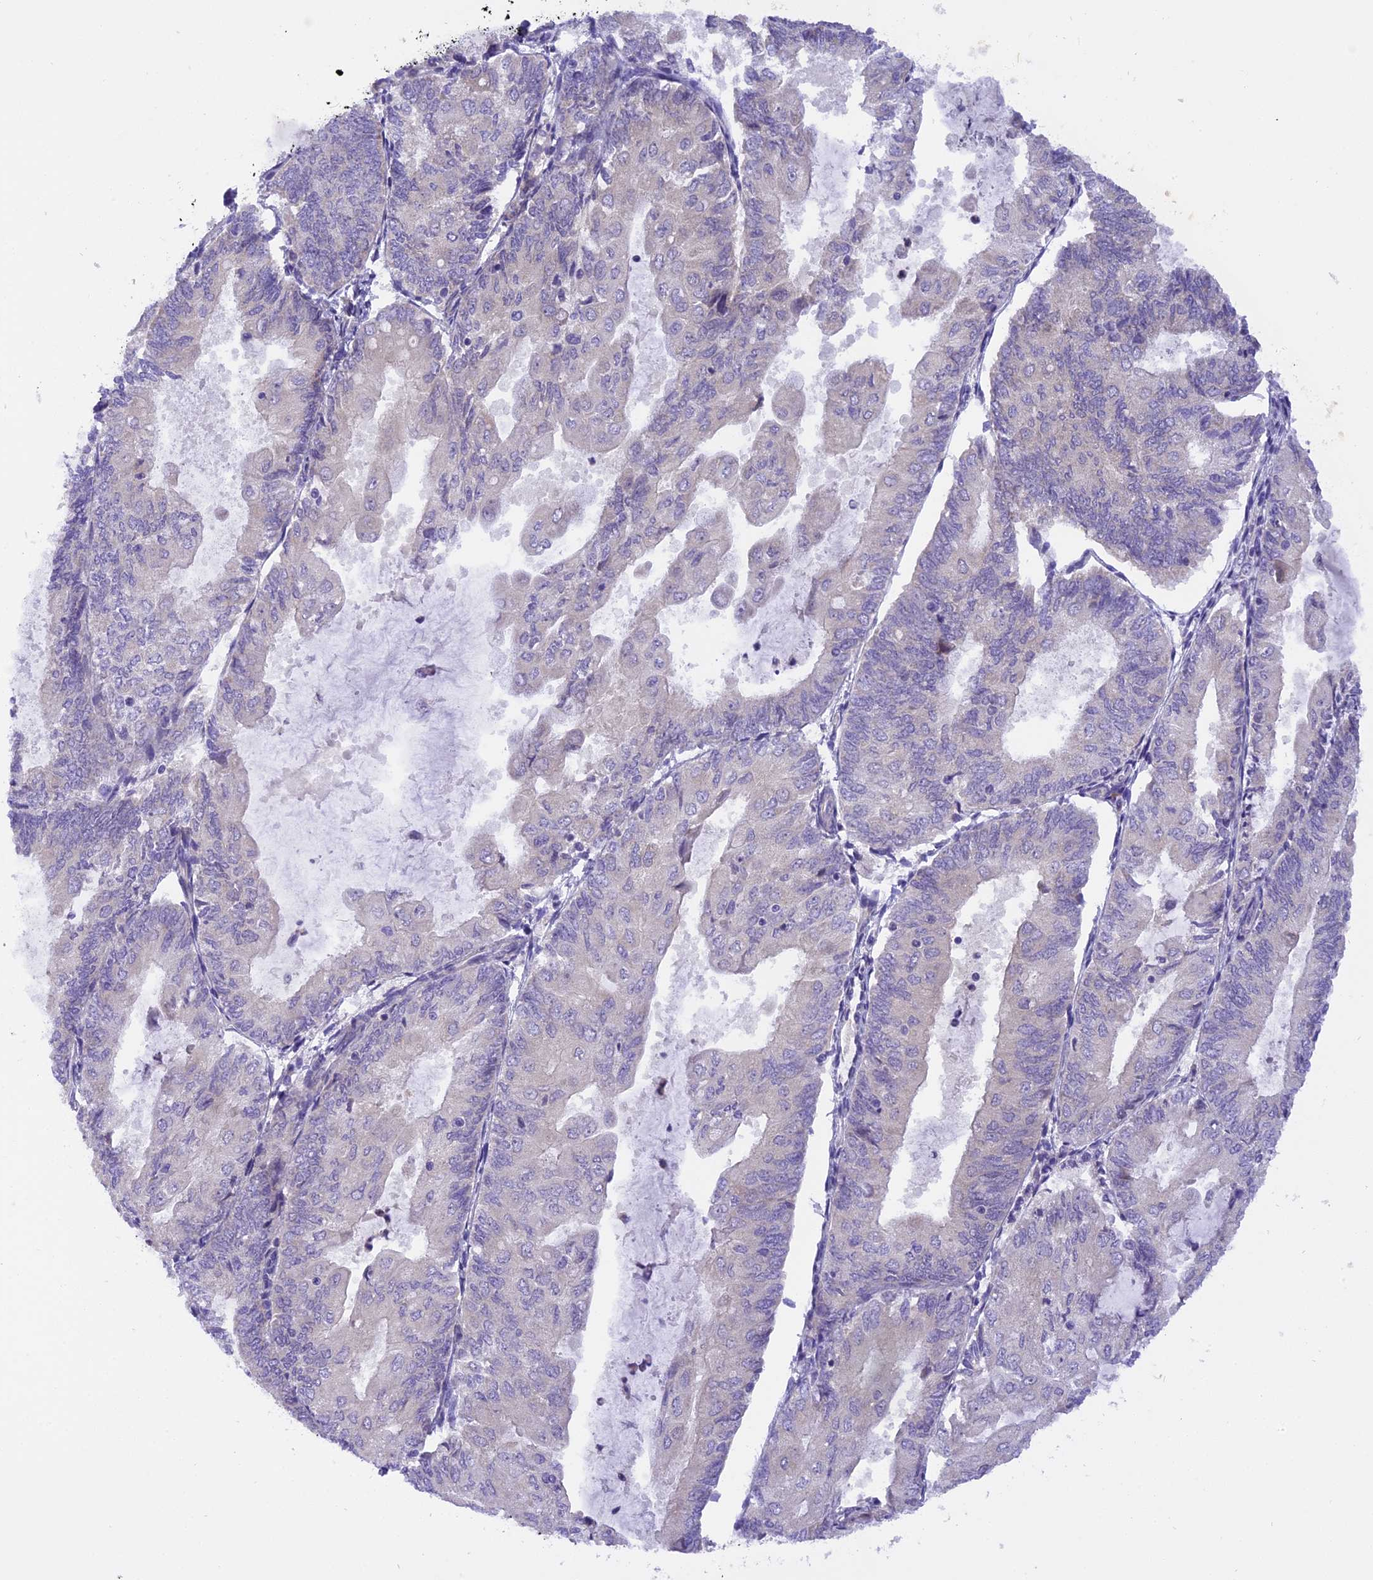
{"staining": {"intensity": "negative", "quantity": "none", "location": "none"}, "tissue": "endometrial cancer", "cell_type": "Tumor cells", "image_type": "cancer", "snomed": [{"axis": "morphology", "description": "Adenocarcinoma, NOS"}, {"axis": "topography", "description": "Endometrium"}], "caption": "An immunohistochemistry photomicrograph of endometrial cancer is shown. There is no staining in tumor cells of endometrial cancer. (DAB (3,3'-diaminobenzidine) immunohistochemistry (IHC) visualized using brightfield microscopy, high magnification).", "gene": "TRIM3", "patient": {"sex": "female", "age": 81}}